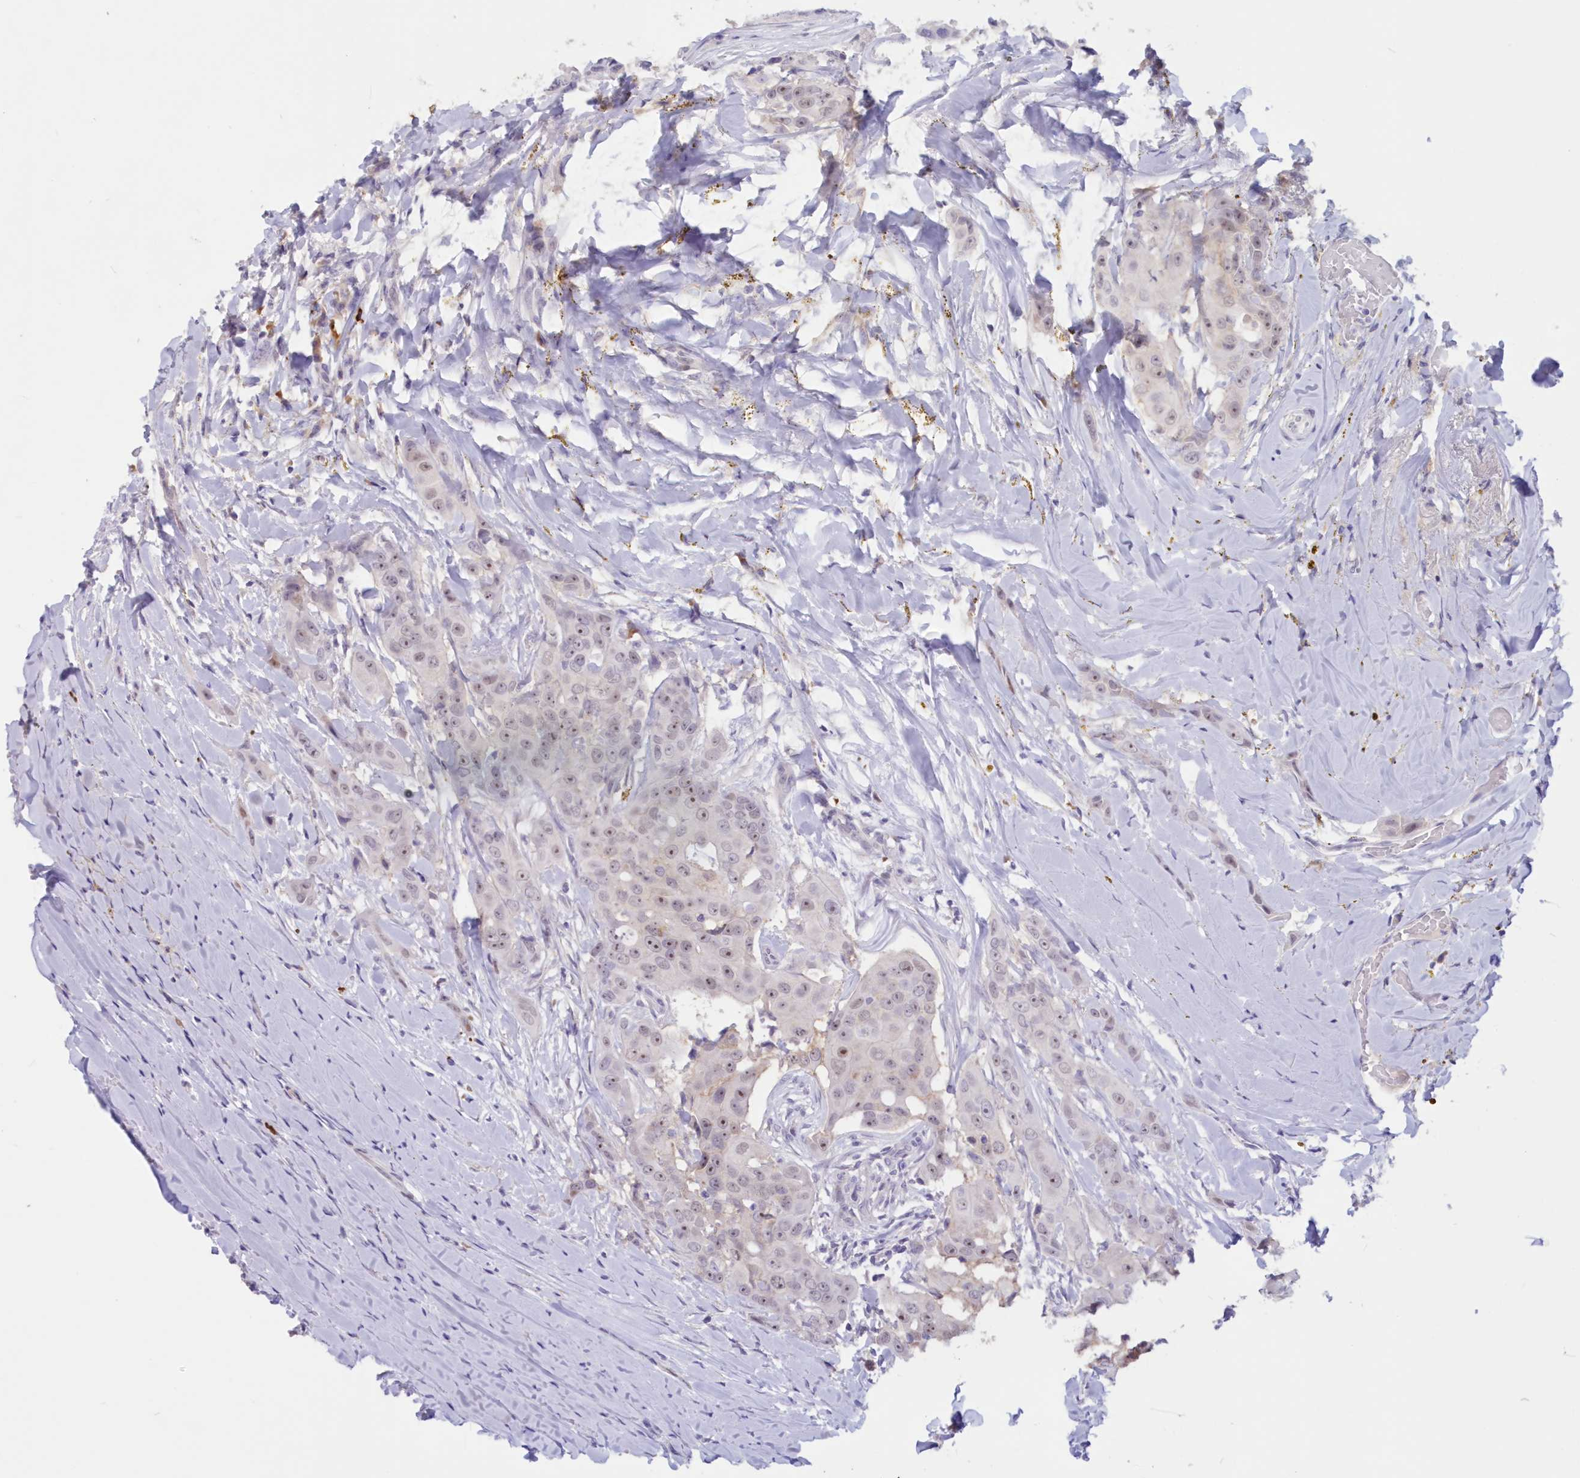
{"staining": {"intensity": "moderate", "quantity": "<25%", "location": "nuclear"}, "tissue": "head and neck cancer", "cell_type": "Tumor cells", "image_type": "cancer", "snomed": [{"axis": "morphology", "description": "Adenocarcinoma, NOS"}, {"axis": "morphology", "description": "Adenocarcinoma, metastatic, NOS"}, {"axis": "topography", "description": "Head-Neck"}], "caption": "Human head and neck cancer stained with a brown dye exhibits moderate nuclear positive expression in about <25% of tumor cells.", "gene": "SNED1", "patient": {"sex": "male", "age": 75}}